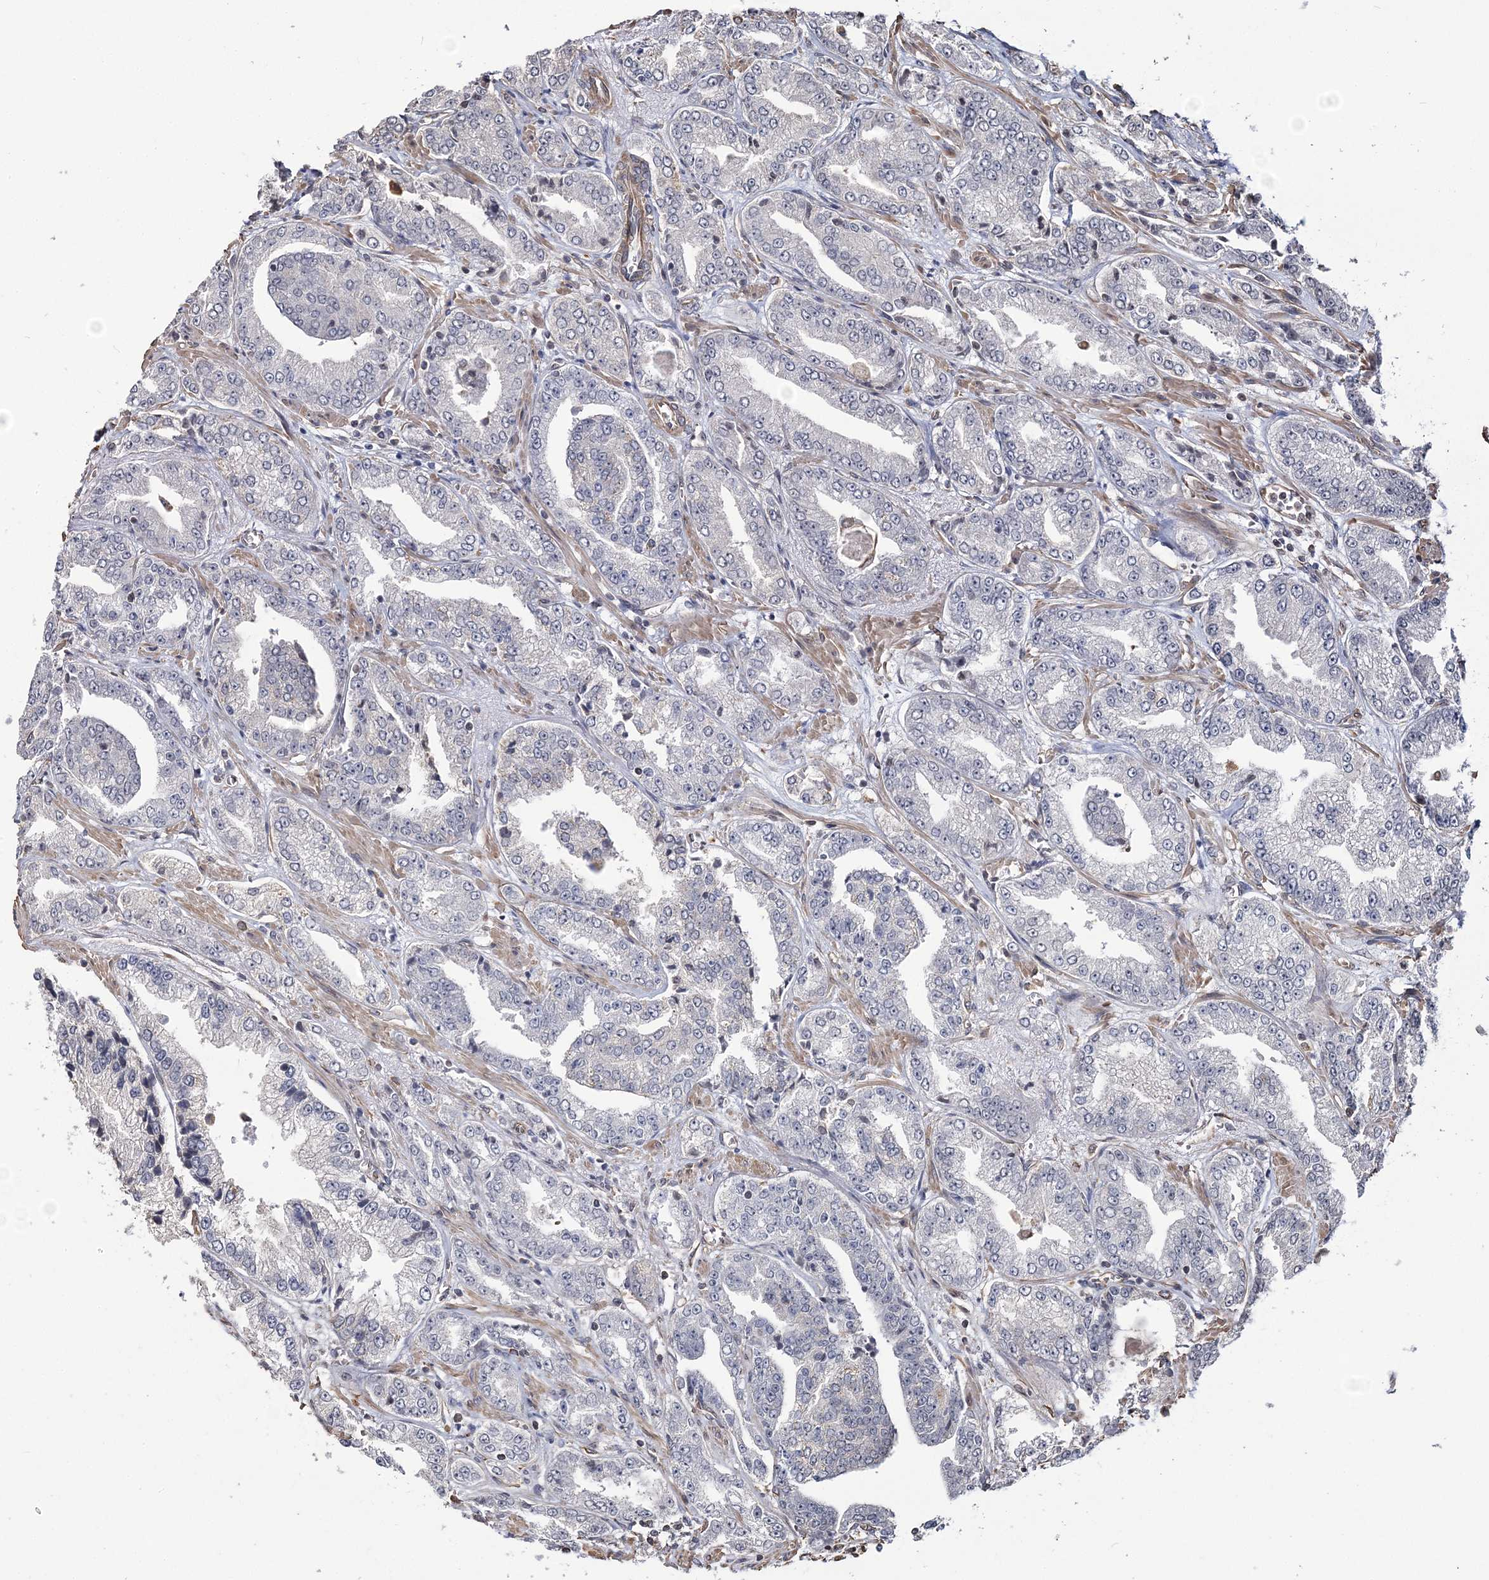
{"staining": {"intensity": "negative", "quantity": "none", "location": "none"}, "tissue": "prostate cancer", "cell_type": "Tumor cells", "image_type": "cancer", "snomed": [{"axis": "morphology", "description": "Adenocarcinoma, High grade"}, {"axis": "topography", "description": "Prostate"}], "caption": "Immunohistochemical staining of adenocarcinoma (high-grade) (prostate) shows no significant staining in tumor cells.", "gene": "ATP11B", "patient": {"sex": "male", "age": 71}}